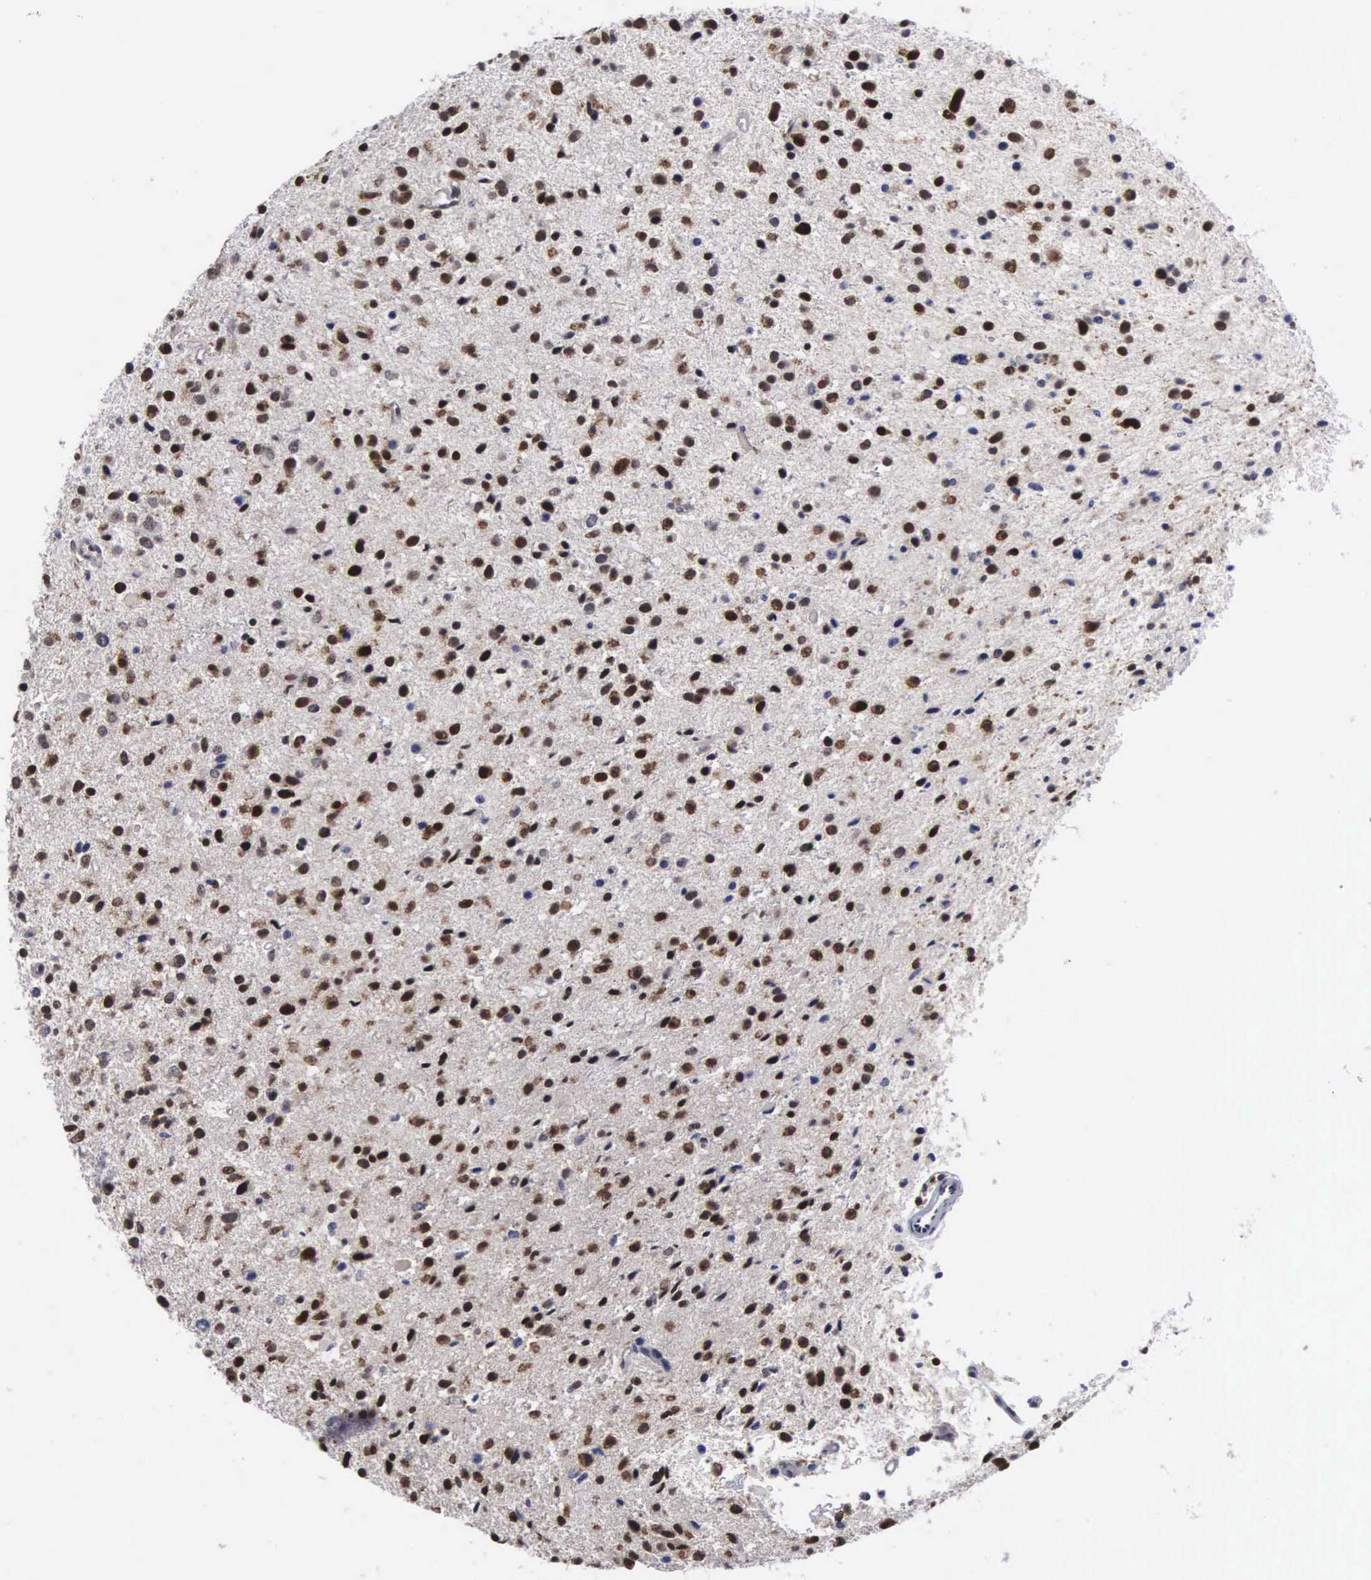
{"staining": {"intensity": "strong", "quantity": ">75%", "location": "nuclear"}, "tissue": "glioma", "cell_type": "Tumor cells", "image_type": "cancer", "snomed": [{"axis": "morphology", "description": "Glioma, malignant, Low grade"}, {"axis": "topography", "description": "Brain"}], "caption": "A brown stain shows strong nuclear positivity of a protein in human glioma tumor cells. (DAB IHC with brightfield microscopy, high magnification).", "gene": "TRMT5", "patient": {"sex": "female", "age": 46}}